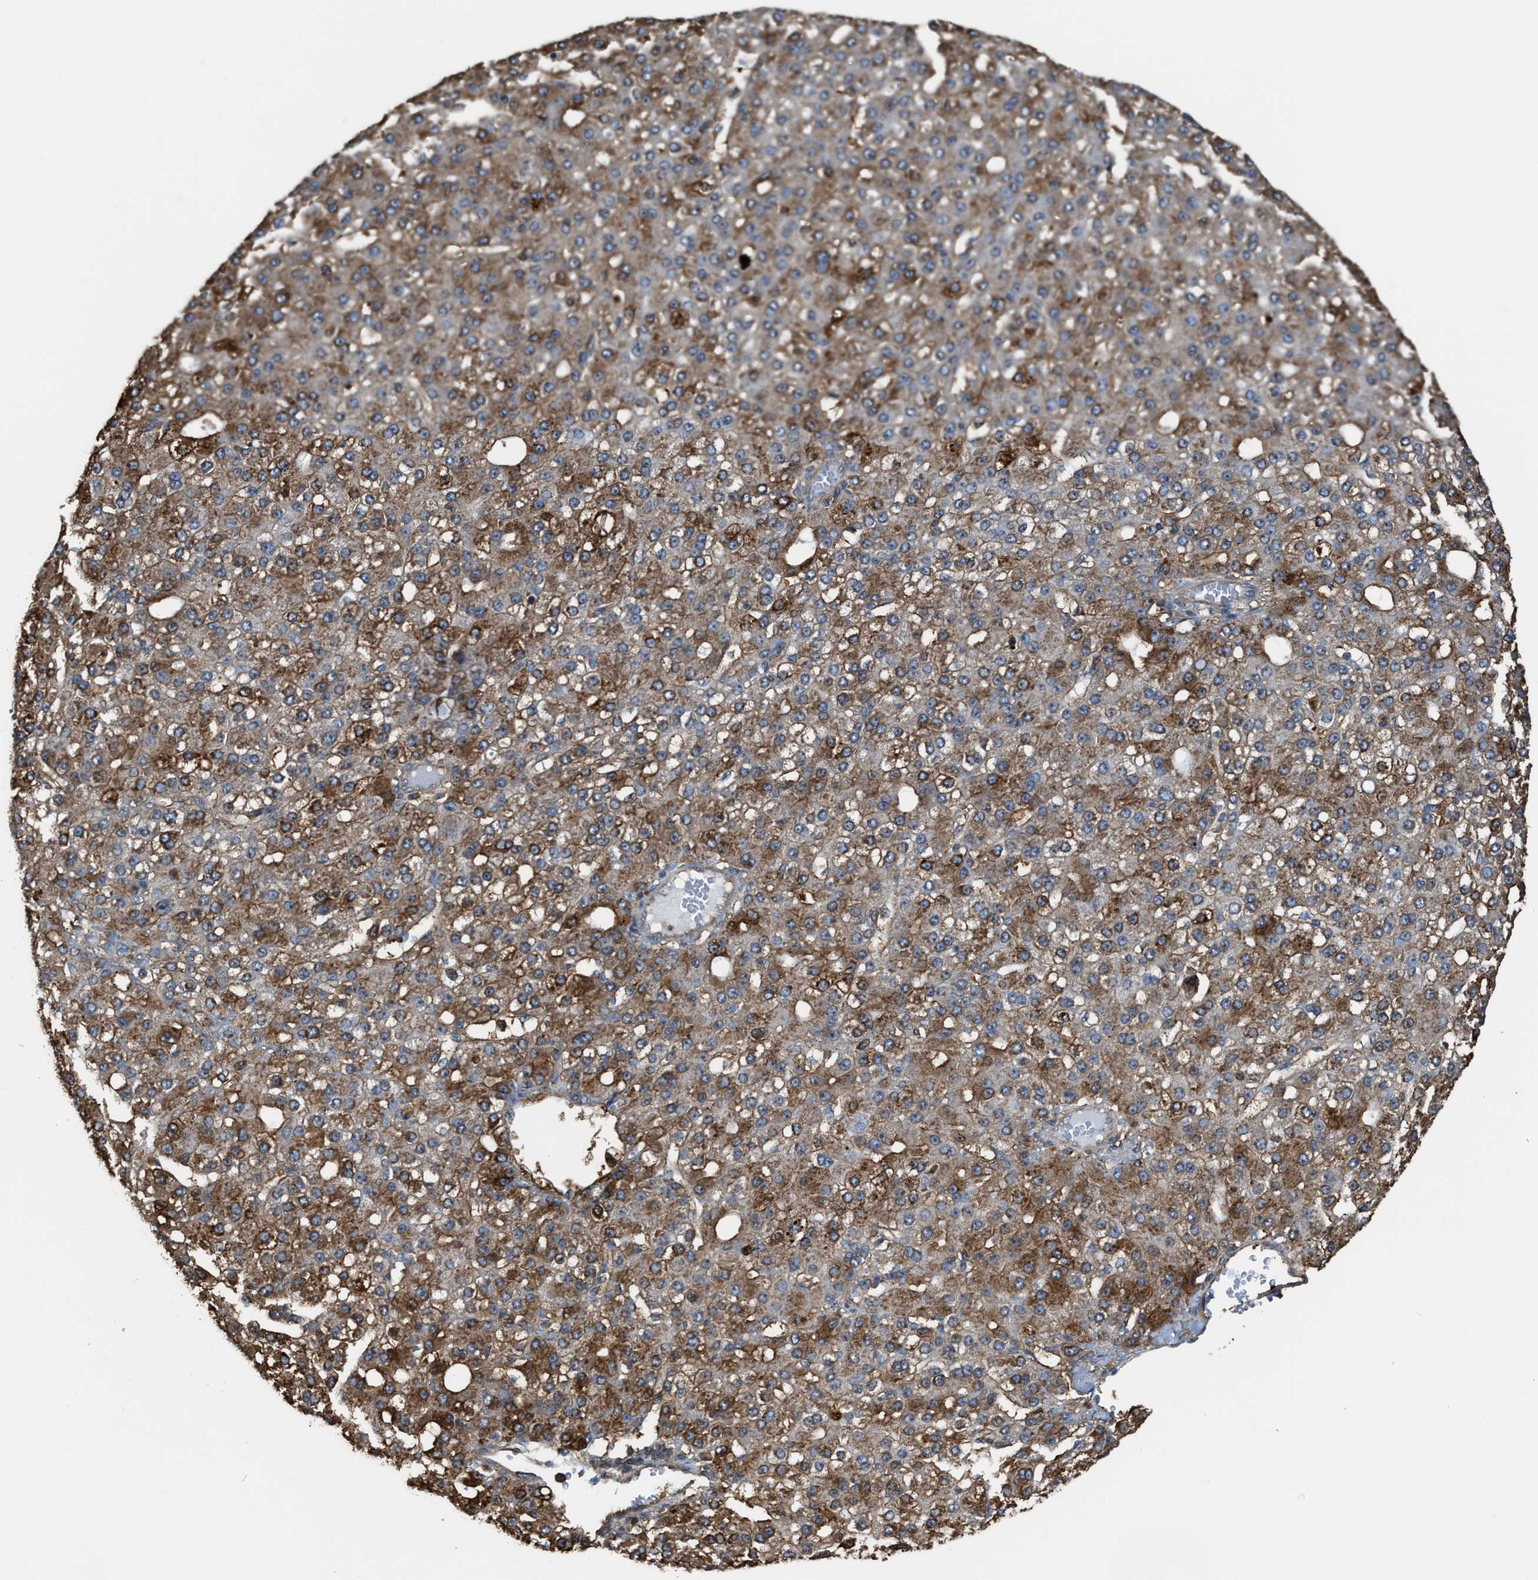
{"staining": {"intensity": "moderate", "quantity": ">75%", "location": "cytoplasmic/membranous"}, "tissue": "liver cancer", "cell_type": "Tumor cells", "image_type": "cancer", "snomed": [{"axis": "morphology", "description": "Carcinoma, Hepatocellular, NOS"}, {"axis": "topography", "description": "Liver"}], "caption": "Brown immunohistochemical staining in human liver cancer displays moderate cytoplasmic/membranous positivity in about >75% of tumor cells.", "gene": "ATIC", "patient": {"sex": "male", "age": 67}}